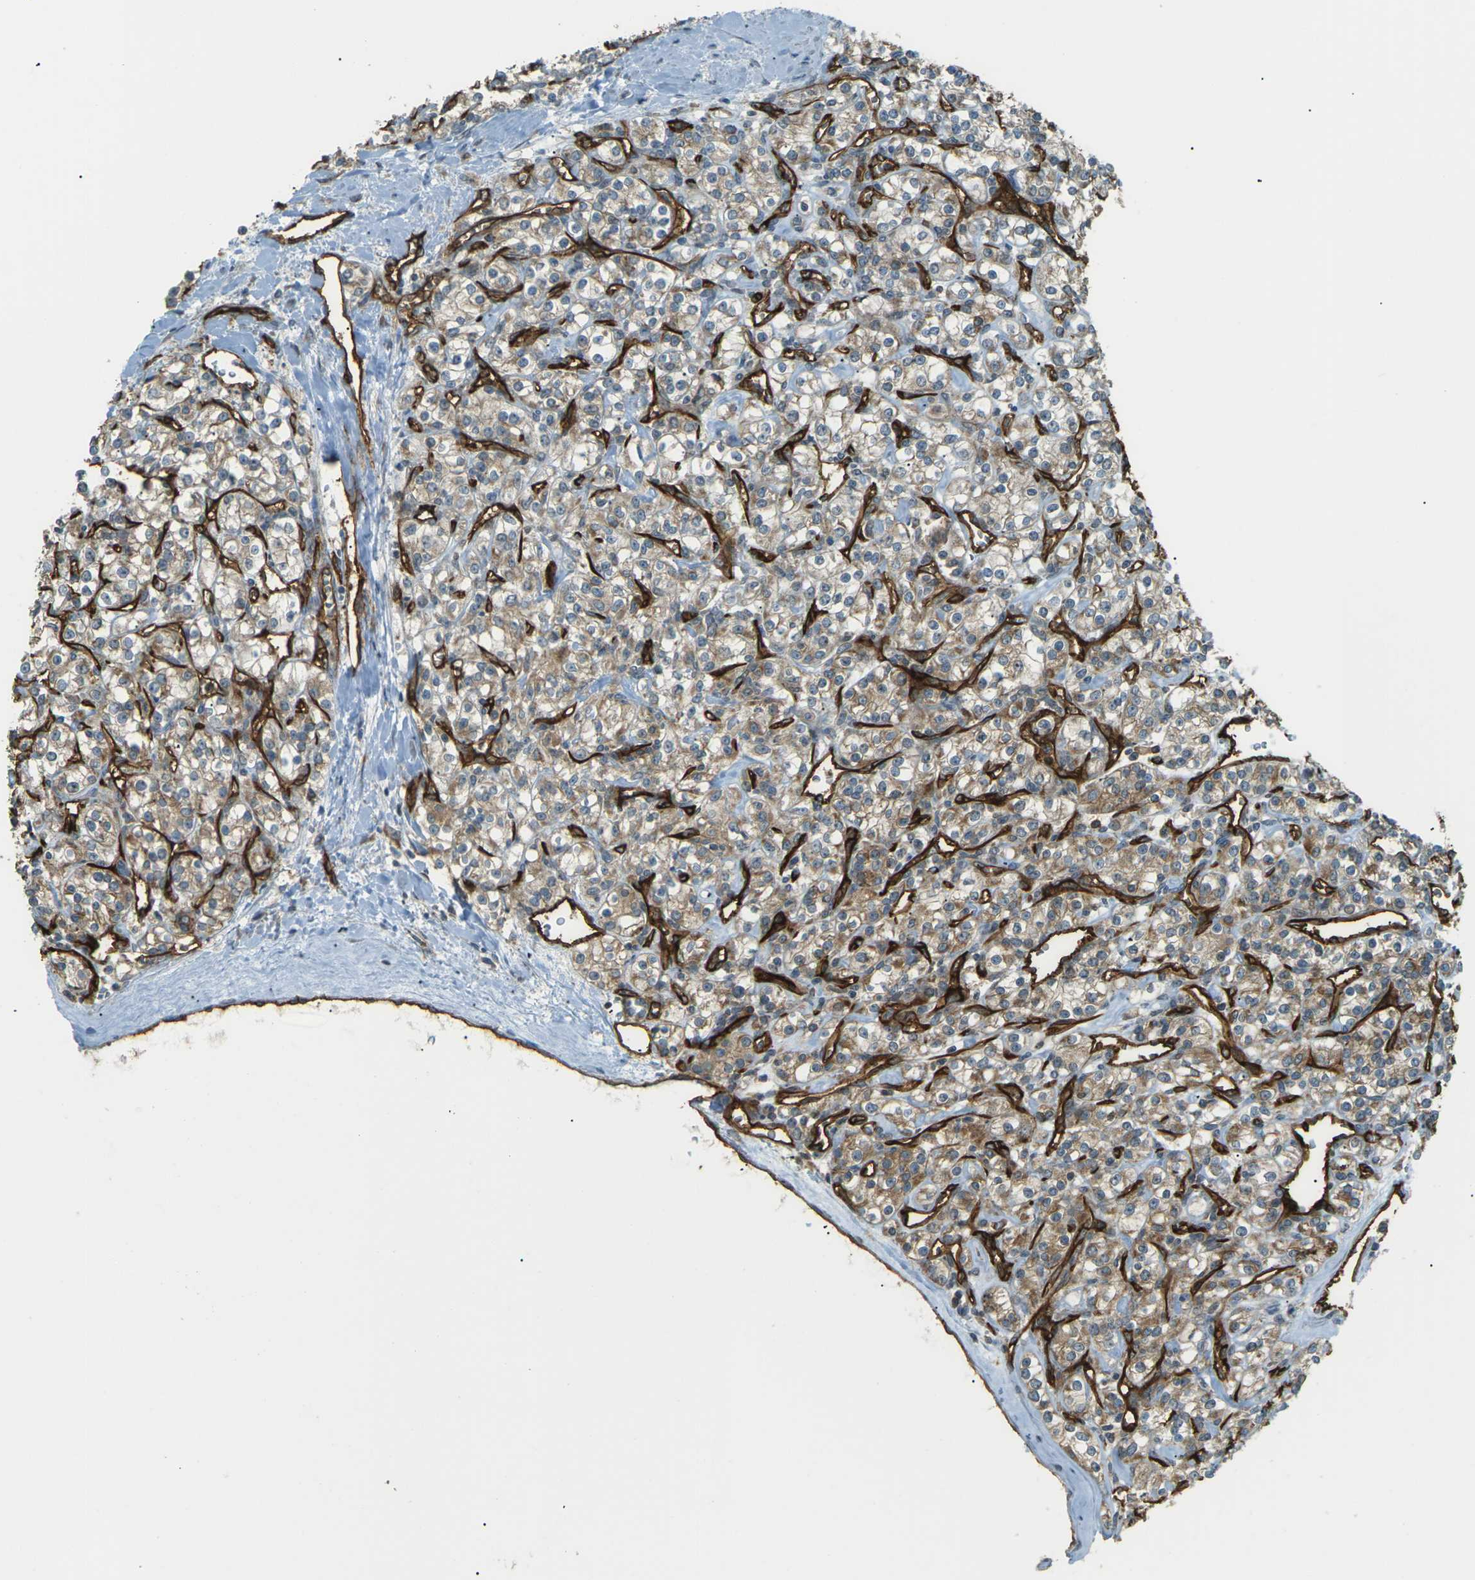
{"staining": {"intensity": "moderate", "quantity": "25%-75%", "location": "cytoplasmic/membranous"}, "tissue": "renal cancer", "cell_type": "Tumor cells", "image_type": "cancer", "snomed": [{"axis": "morphology", "description": "Adenocarcinoma, NOS"}, {"axis": "topography", "description": "Kidney"}], "caption": "Immunohistochemical staining of renal cancer (adenocarcinoma) displays moderate cytoplasmic/membranous protein expression in approximately 25%-75% of tumor cells.", "gene": "S1PR1", "patient": {"sex": "male", "age": 77}}